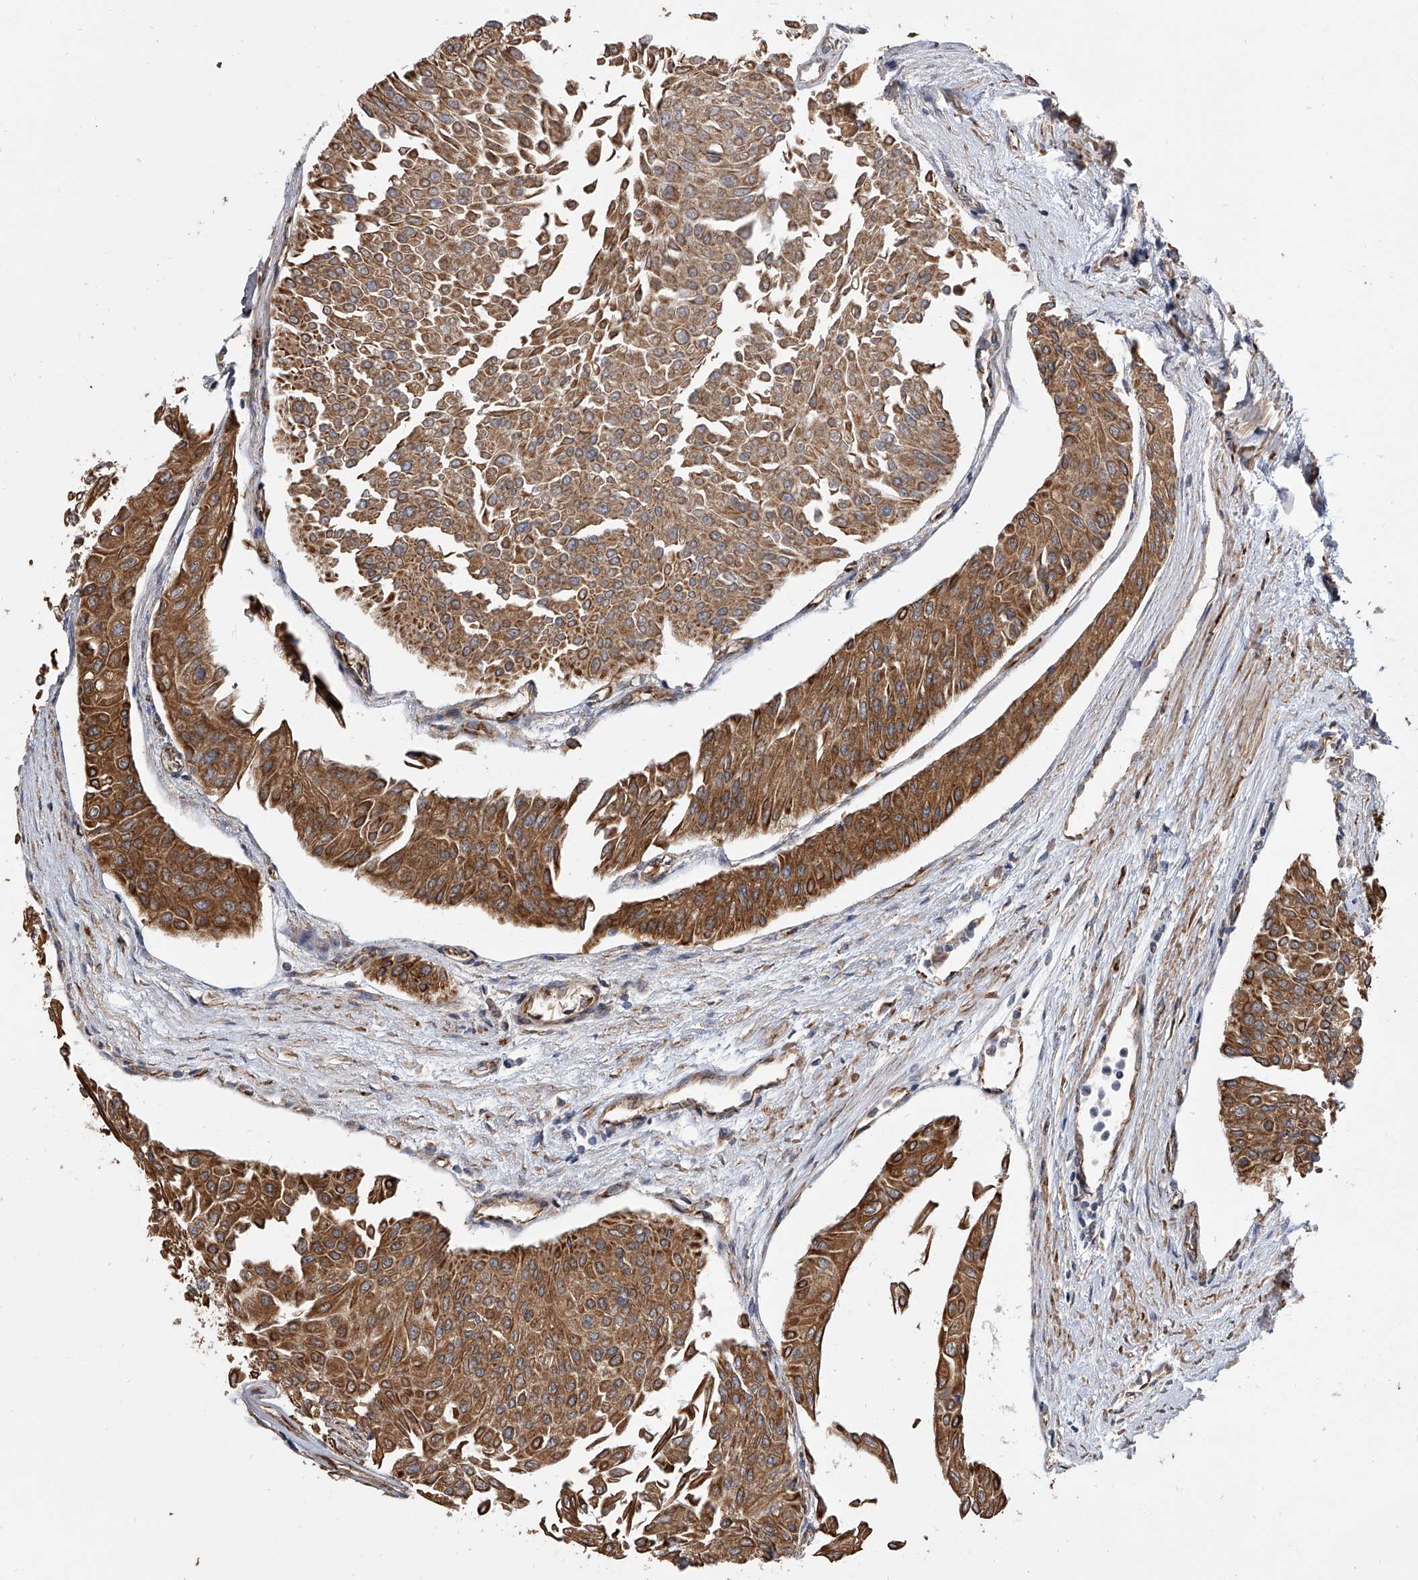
{"staining": {"intensity": "moderate", "quantity": ">75%", "location": "cytoplasmic/membranous"}, "tissue": "urothelial cancer", "cell_type": "Tumor cells", "image_type": "cancer", "snomed": [{"axis": "morphology", "description": "Urothelial carcinoma, Low grade"}, {"axis": "topography", "description": "Urinary bladder"}], "caption": "This image reveals immunohistochemistry (IHC) staining of low-grade urothelial carcinoma, with medium moderate cytoplasmic/membranous staining in about >75% of tumor cells.", "gene": "EXOC4", "patient": {"sex": "male", "age": 67}}